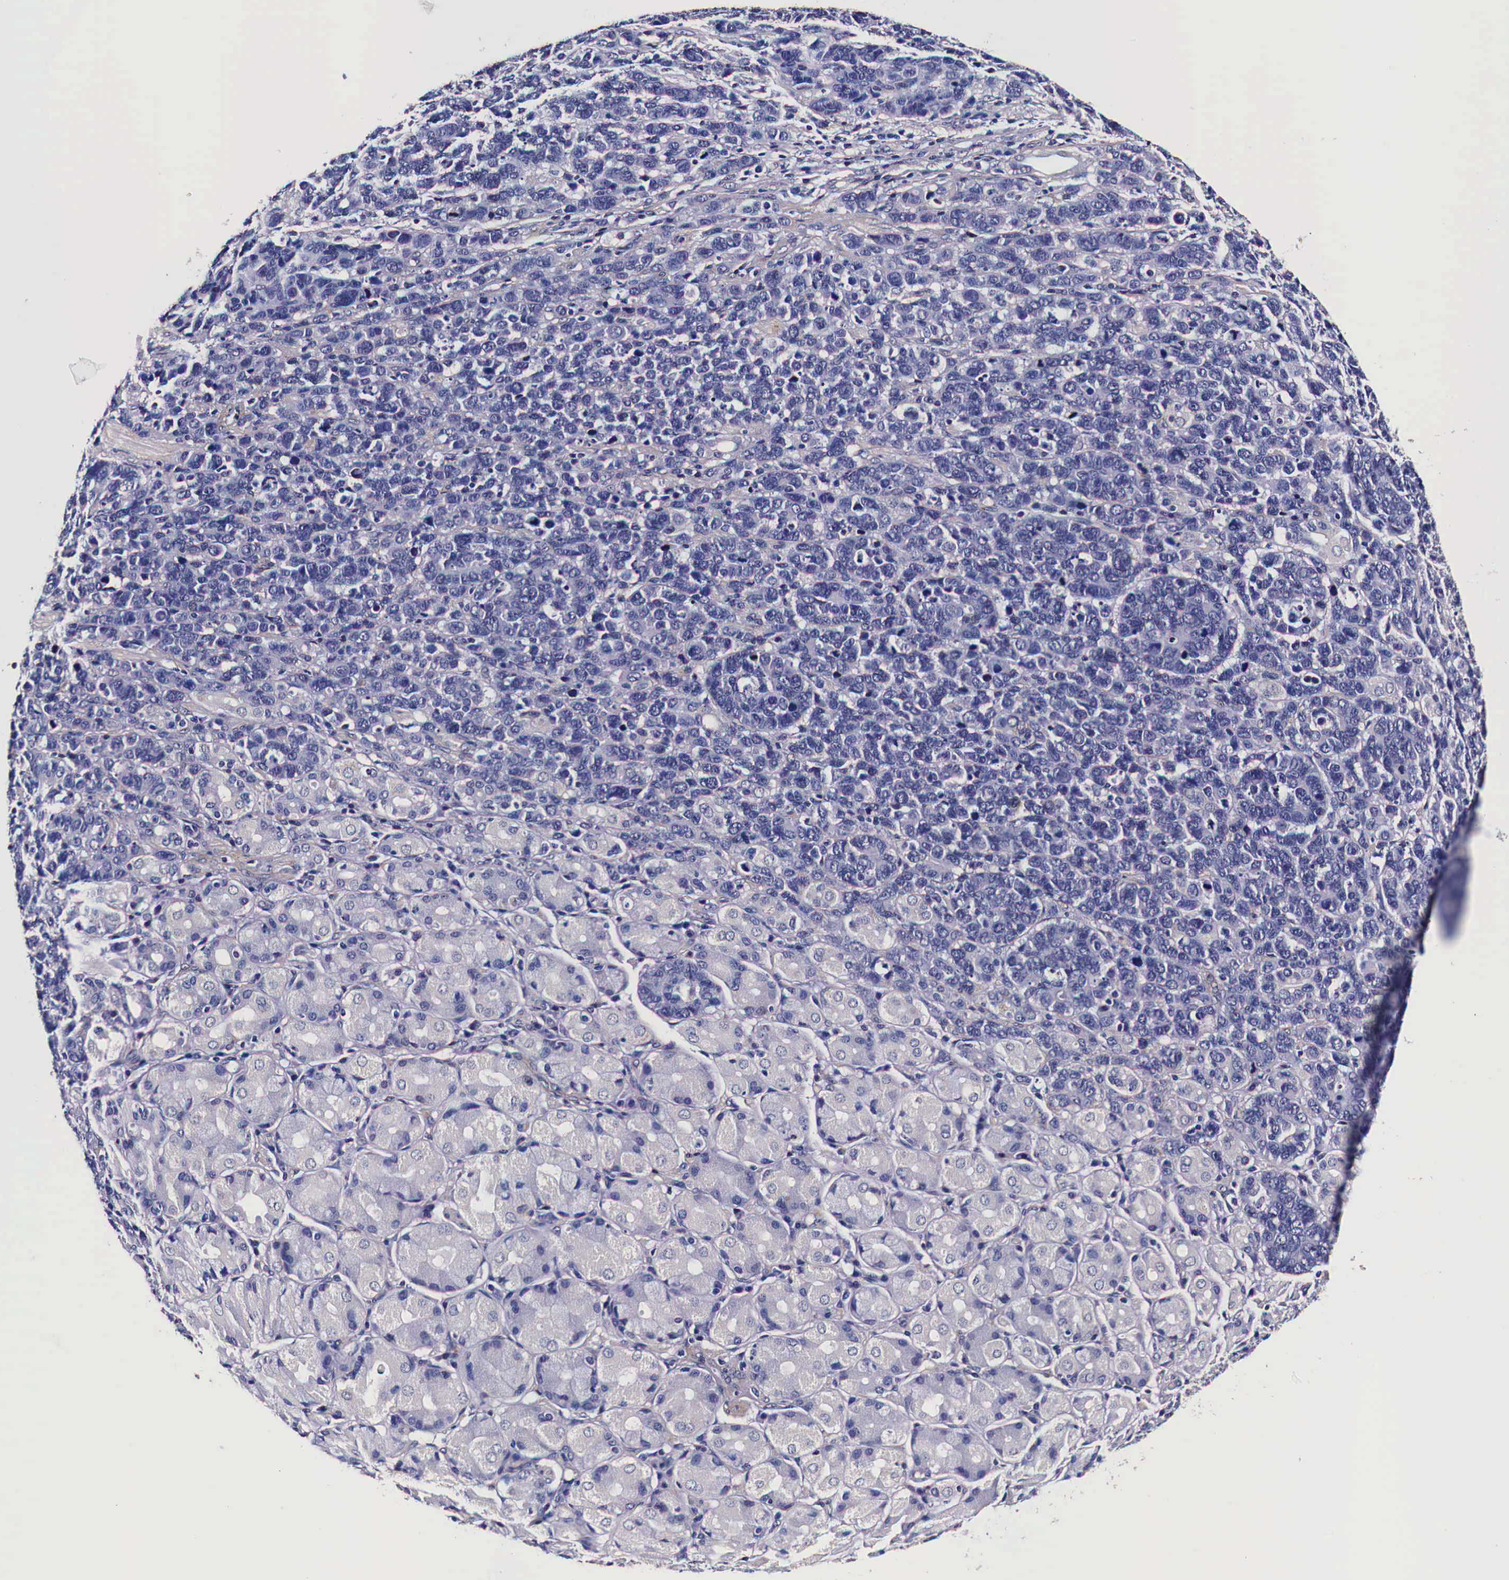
{"staining": {"intensity": "negative", "quantity": "none", "location": "none"}, "tissue": "stomach cancer", "cell_type": "Tumor cells", "image_type": "cancer", "snomed": [{"axis": "morphology", "description": "Adenocarcinoma, NOS"}, {"axis": "topography", "description": "Stomach, upper"}], "caption": "This histopathology image is of stomach adenocarcinoma stained with immunohistochemistry (IHC) to label a protein in brown with the nuclei are counter-stained blue. There is no positivity in tumor cells.", "gene": "HSPB1", "patient": {"sex": "male", "age": 71}}